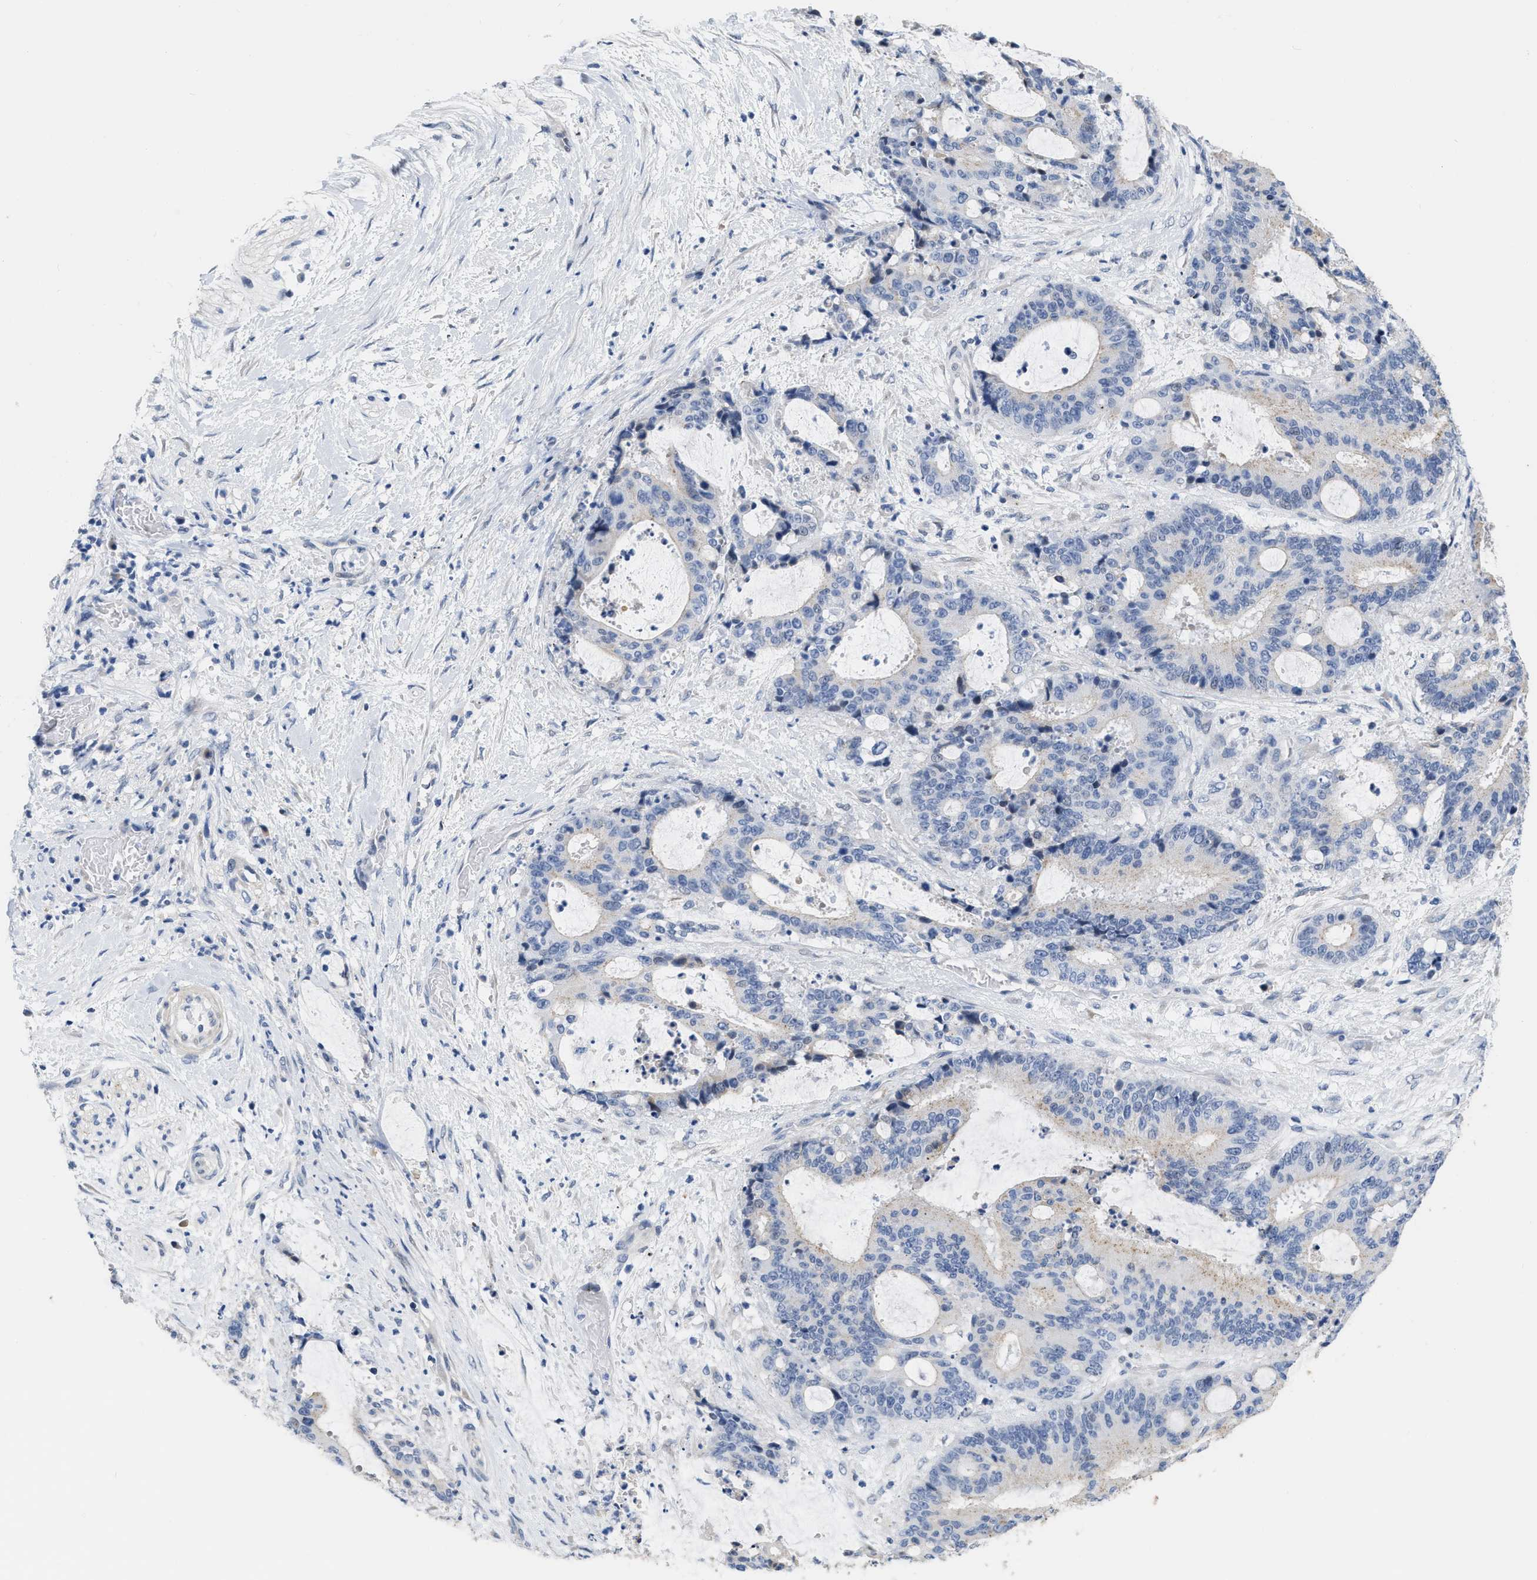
{"staining": {"intensity": "weak", "quantity": "<25%", "location": "cytoplasmic/membranous"}, "tissue": "liver cancer", "cell_type": "Tumor cells", "image_type": "cancer", "snomed": [{"axis": "morphology", "description": "Normal tissue, NOS"}, {"axis": "morphology", "description": "Cholangiocarcinoma"}, {"axis": "topography", "description": "Liver"}, {"axis": "topography", "description": "Peripheral nerve tissue"}], "caption": "An image of human liver cancer is negative for staining in tumor cells.", "gene": "CRYM", "patient": {"sex": "female", "age": 73}}